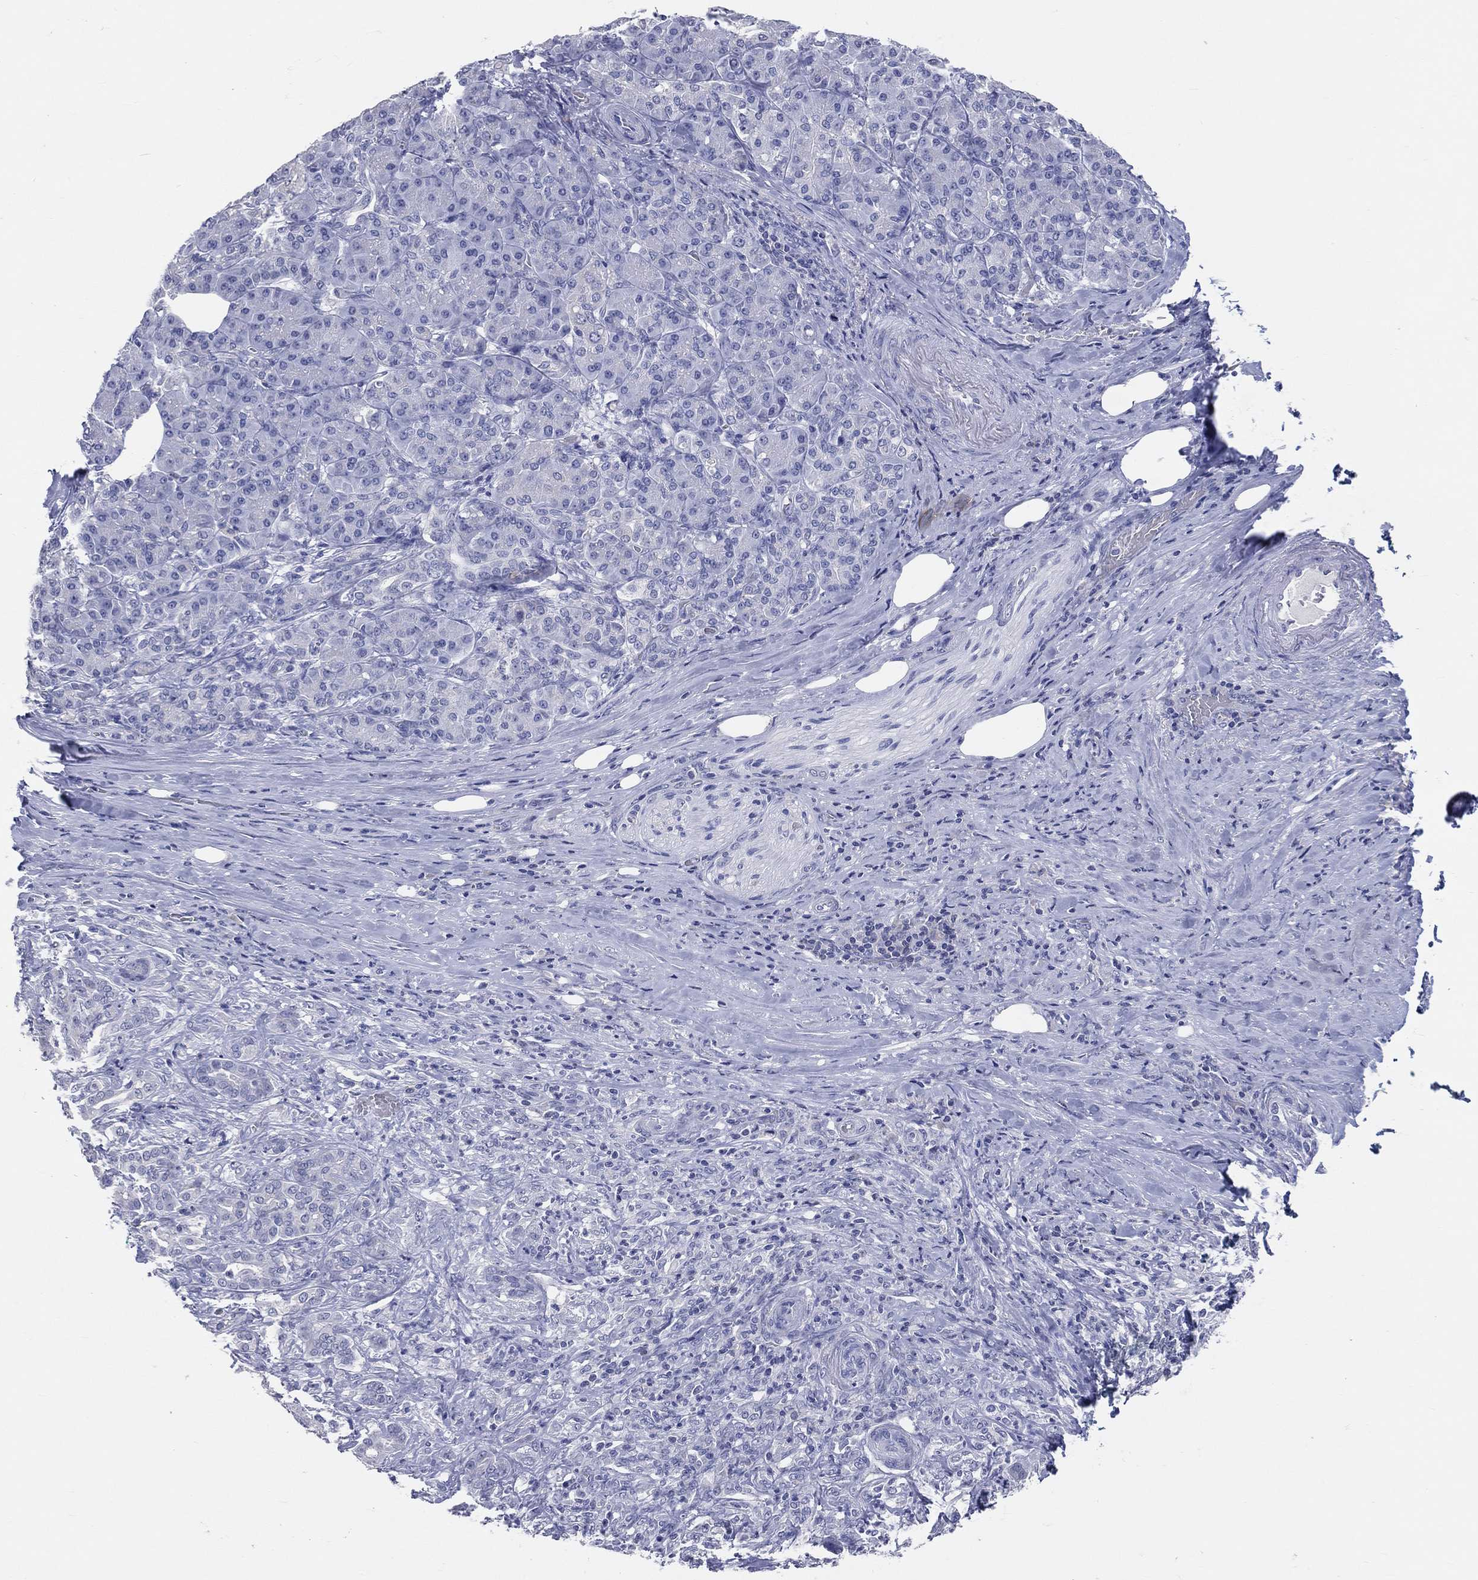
{"staining": {"intensity": "negative", "quantity": "none", "location": "none"}, "tissue": "pancreatic cancer", "cell_type": "Tumor cells", "image_type": "cancer", "snomed": [{"axis": "morphology", "description": "Normal tissue, NOS"}, {"axis": "morphology", "description": "Inflammation, NOS"}, {"axis": "morphology", "description": "Adenocarcinoma, NOS"}, {"axis": "topography", "description": "Pancreas"}], "caption": "Tumor cells are negative for protein expression in human pancreatic adenocarcinoma.", "gene": "LAT", "patient": {"sex": "male", "age": 57}}